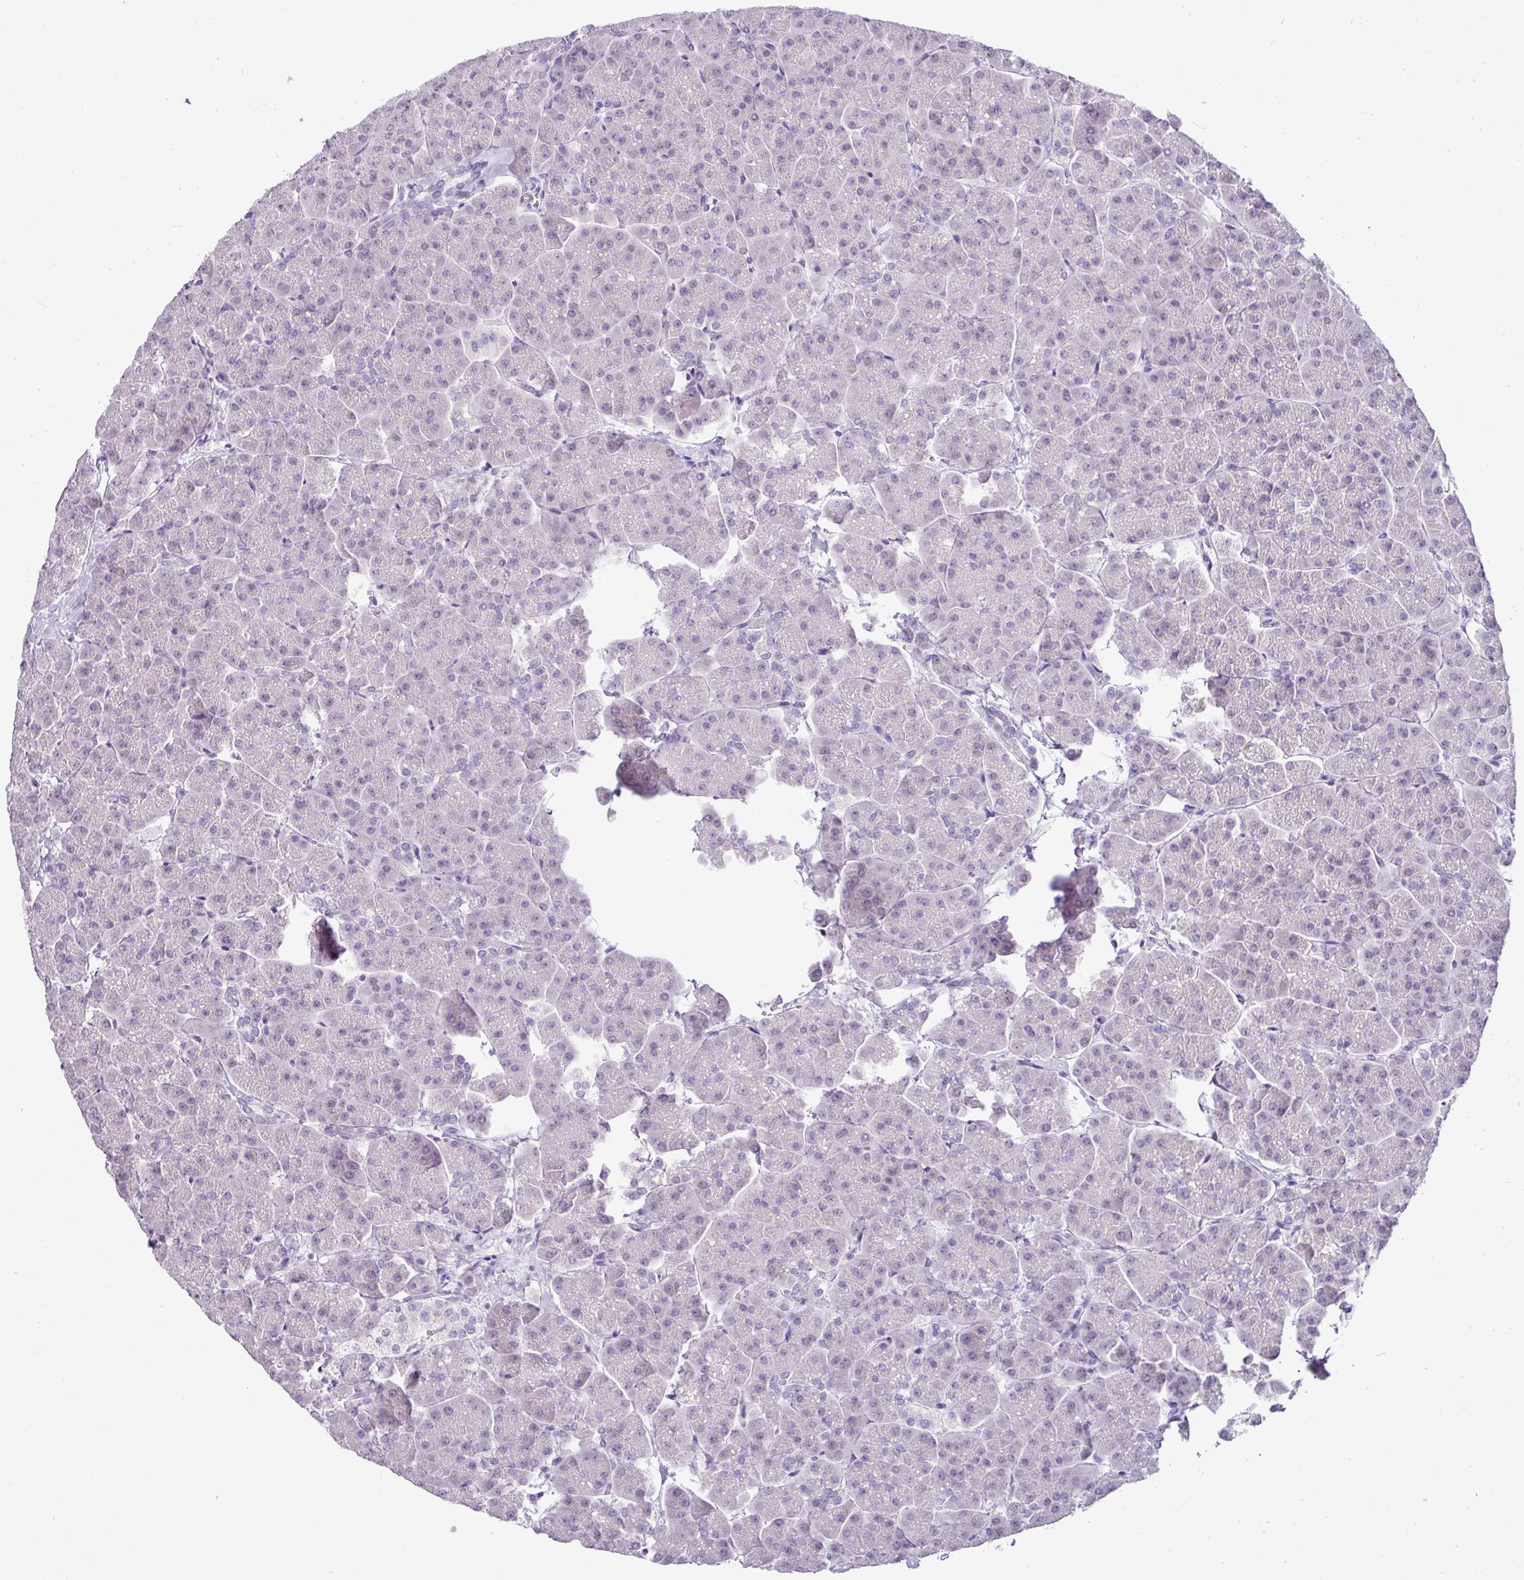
{"staining": {"intensity": "negative", "quantity": "none", "location": "none"}, "tissue": "pancreas", "cell_type": "Exocrine glandular cells", "image_type": "normal", "snomed": [{"axis": "morphology", "description": "Normal tissue, NOS"}, {"axis": "topography", "description": "Pancreas"}, {"axis": "topography", "description": "Peripheral nerve tissue"}], "caption": "Immunohistochemistry (IHC) of normal human pancreas exhibits no positivity in exocrine glandular cells. (DAB IHC, high magnification).", "gene": "BCL11A", "patient": {"sex": "male", "age": 54}}